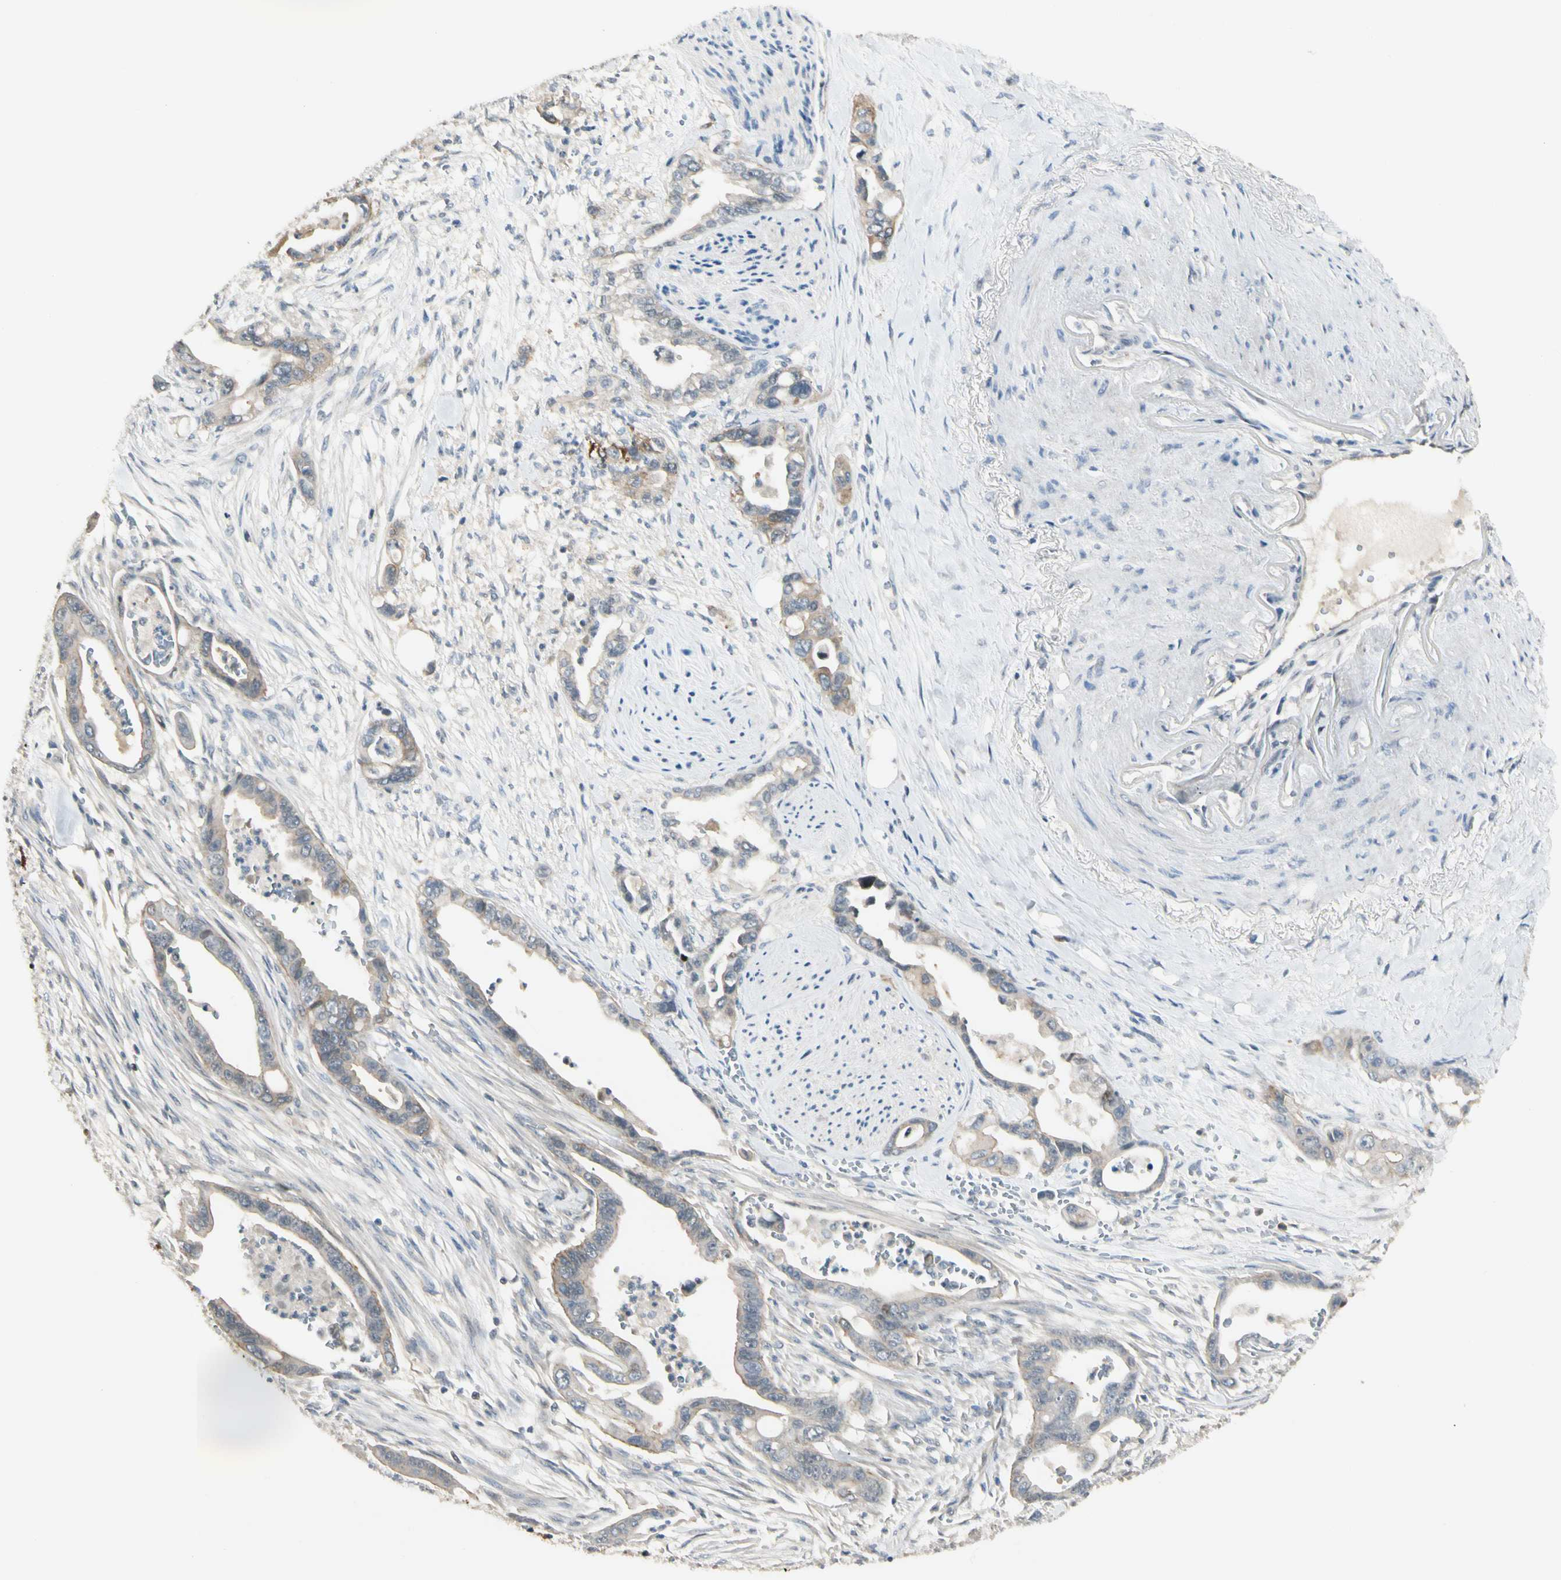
{"staining": {"intensity": "weak", "quantity": "25%-75%", "location": "cytoplasmic/membranous"}, "tissue": "pancreatic cancer", "cell_type": "Tumor cells", "image_type": "cancer", "snomed": [{"axis": "morphology", "description": "Adenocarcinoma, NOS"}, {"axis": "topography", "description": "Pancreas"}], "caption": "Immunohistochemistry (DAB) staining of pancreatic adenocarcinoma shows weak cytoplasmic/membranous protein positivity in approximately 25%-75% of tumor cells.", "gene": "P3H2", "patient": {"sex": "male", "age": 70}}